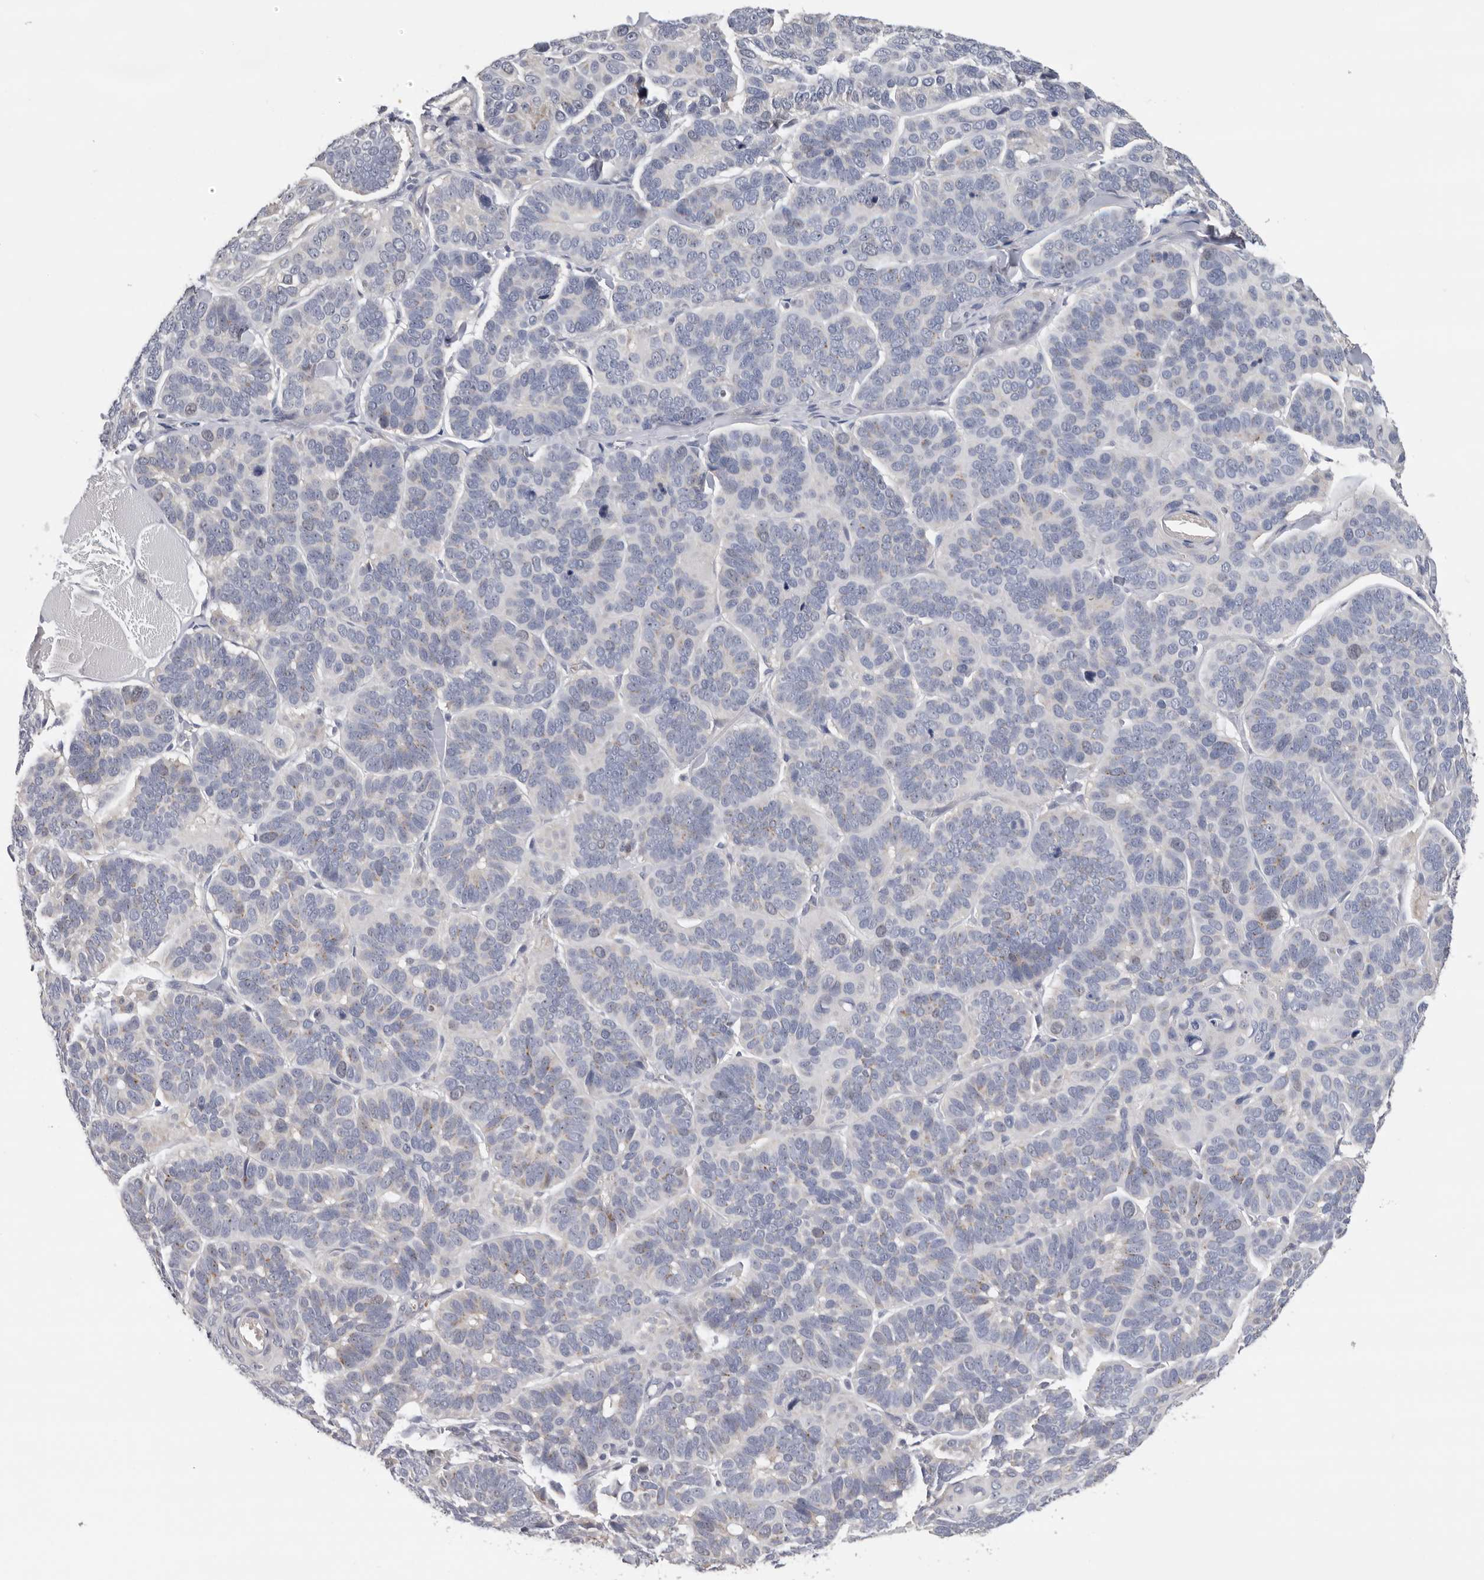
{"staining": {"intensity": "negative", "quantity": "none", "location": "none"}, "tissue": "skin cancer", "cell_type": "Tumor cells", "image_type": "cancer", "snomed": [{"axis": "morphology", "description": "Basal cell carcinoma"}, {"axis": "topography", "description": "Skin"}], "caption": "An immunohistochemistry micrograph of basal cell carcinoma (skin) is shown. There is no staining in tumor cells of basal cell carcinoma (skin).", "gene": "KIF2B", "patient": {"sex": "male", "age": 62}}